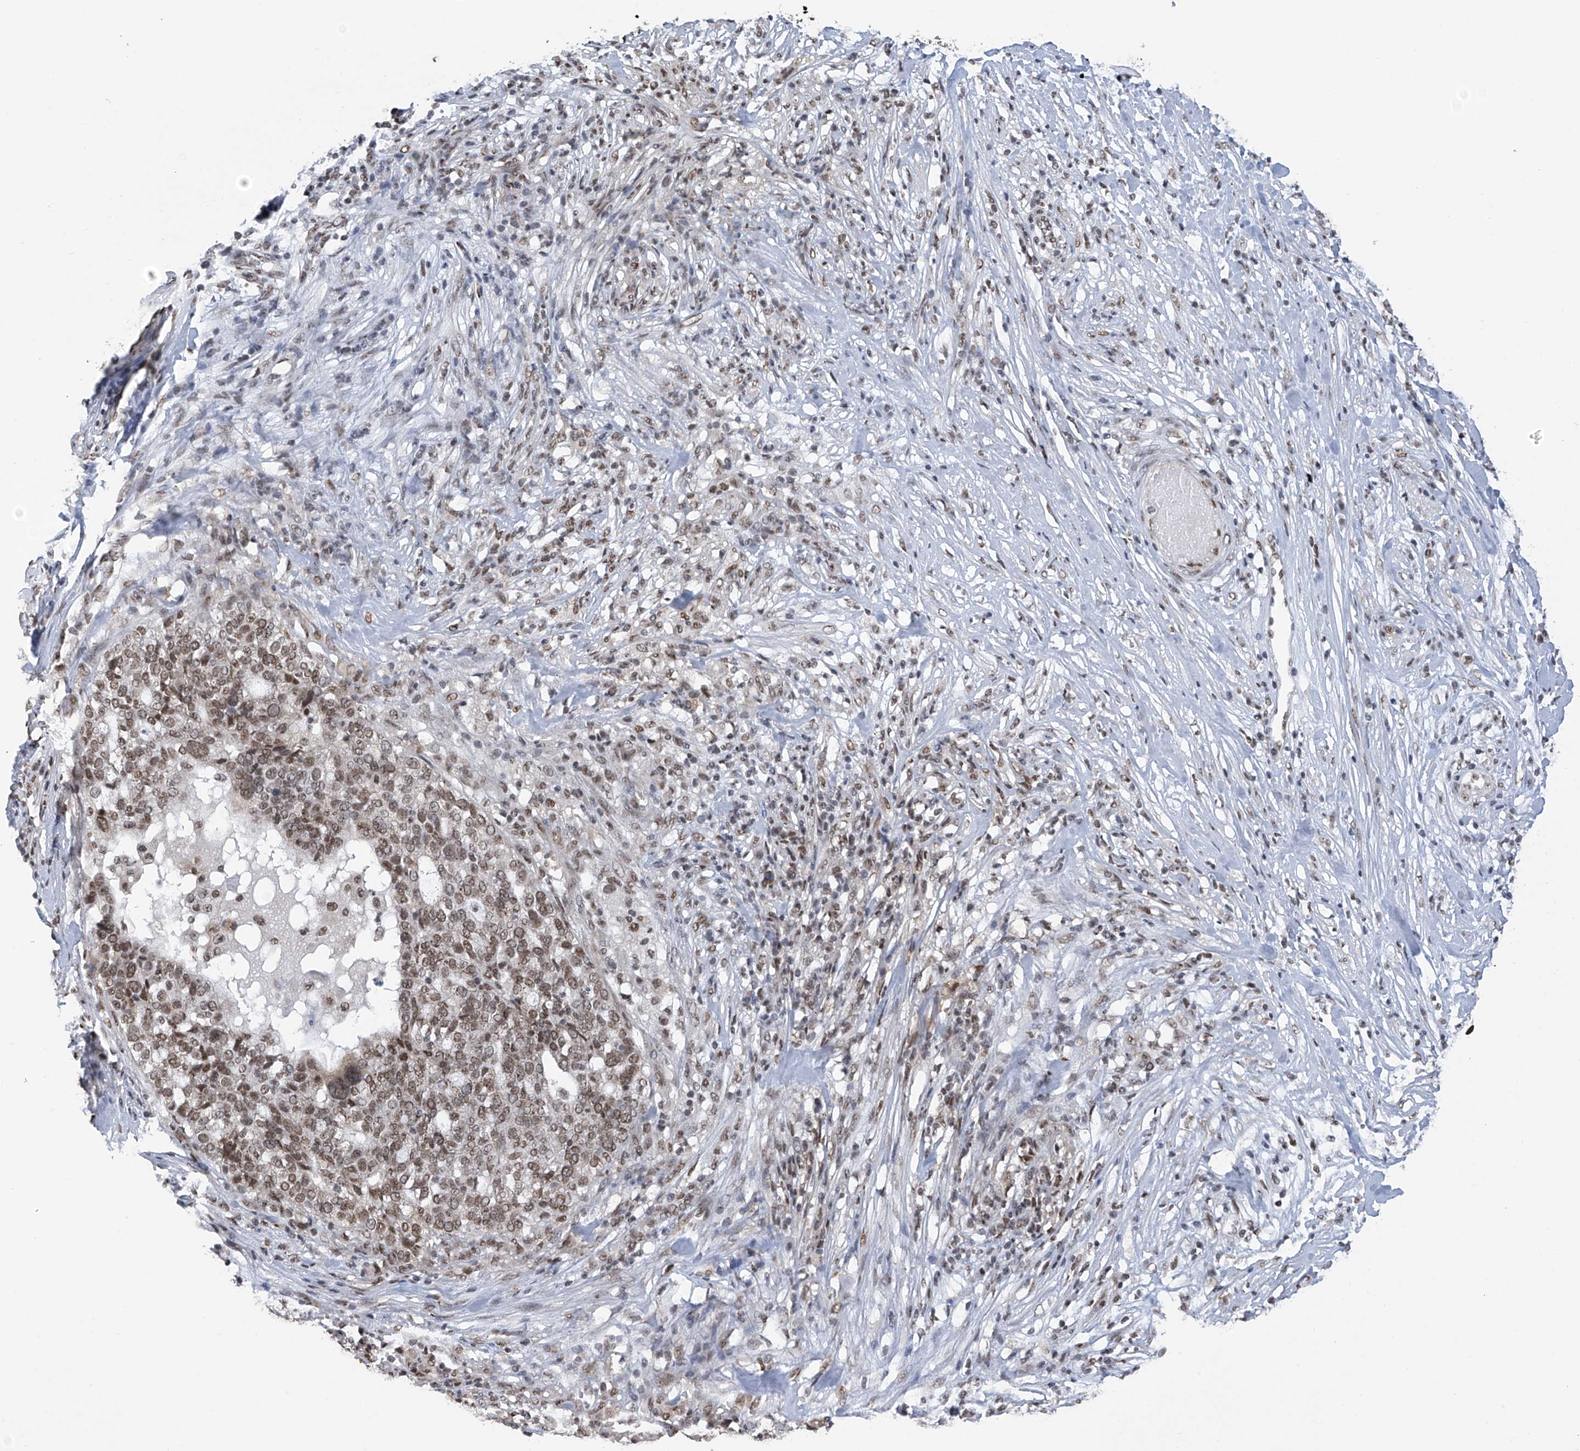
{"staining": {"intensity": "moderate", "quantity": ">75%", "location": "nuclear"}, "tissue": "ovarian cancer", "cell_type": "Tumor cells", "image_type": "cancer", "snomed": [{"axis": "morphology", "description": "Cystadenocarcinoma, serous, NOS"}, {"axis": "topography", "description": "Ovary"}], "caption": "Immunohistochemical staining of ovarian cancer demonstrates moderate nuclear protein expression in about >75% of tumor cells.", "gene": "APLF", "patient": {"sex": "female", "age": 59}}